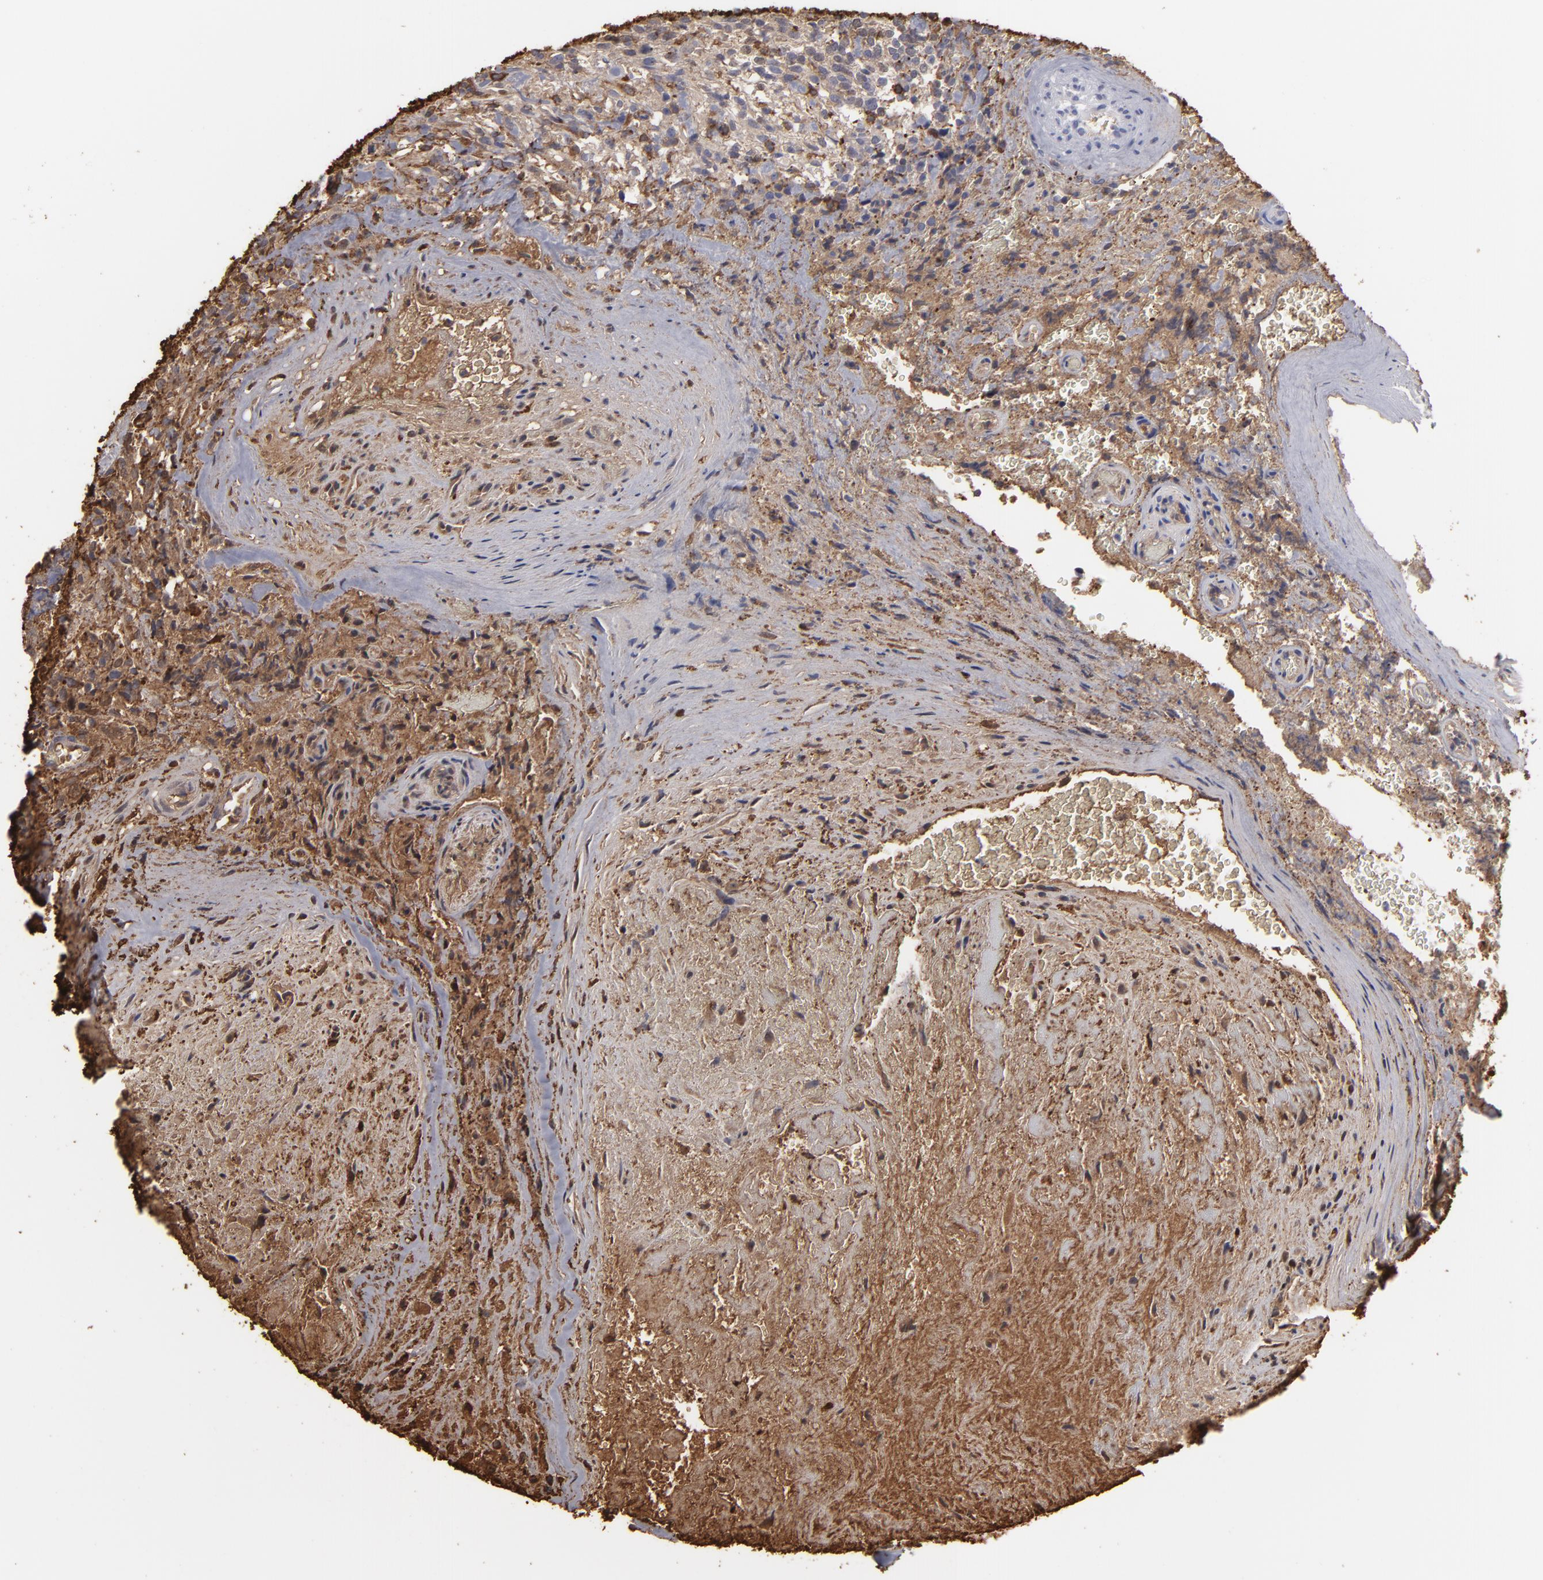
{"staining": {"intensity": "strong", "quantity": ">75%", "location": "cytoplasmic/membranous"}, "tissue": "glioma", "cell_type": "Tumor cells", "image_type": "cancer", "snomed": [{"axis": "morphology", "description": "Normal tissue, NOS"}, {"axis": "morphology", "description": "Glioma, malignant, High grade"}, {"axis": "topography", "description": "Cerebral cortex"}], "caption": "This is an image of IHC staining of glioma, which shows strong staining in the cytoplasmic/membranous of tumor cells.", "gene": "ODC1", "patient": {"sex": "male", "age": 75}}